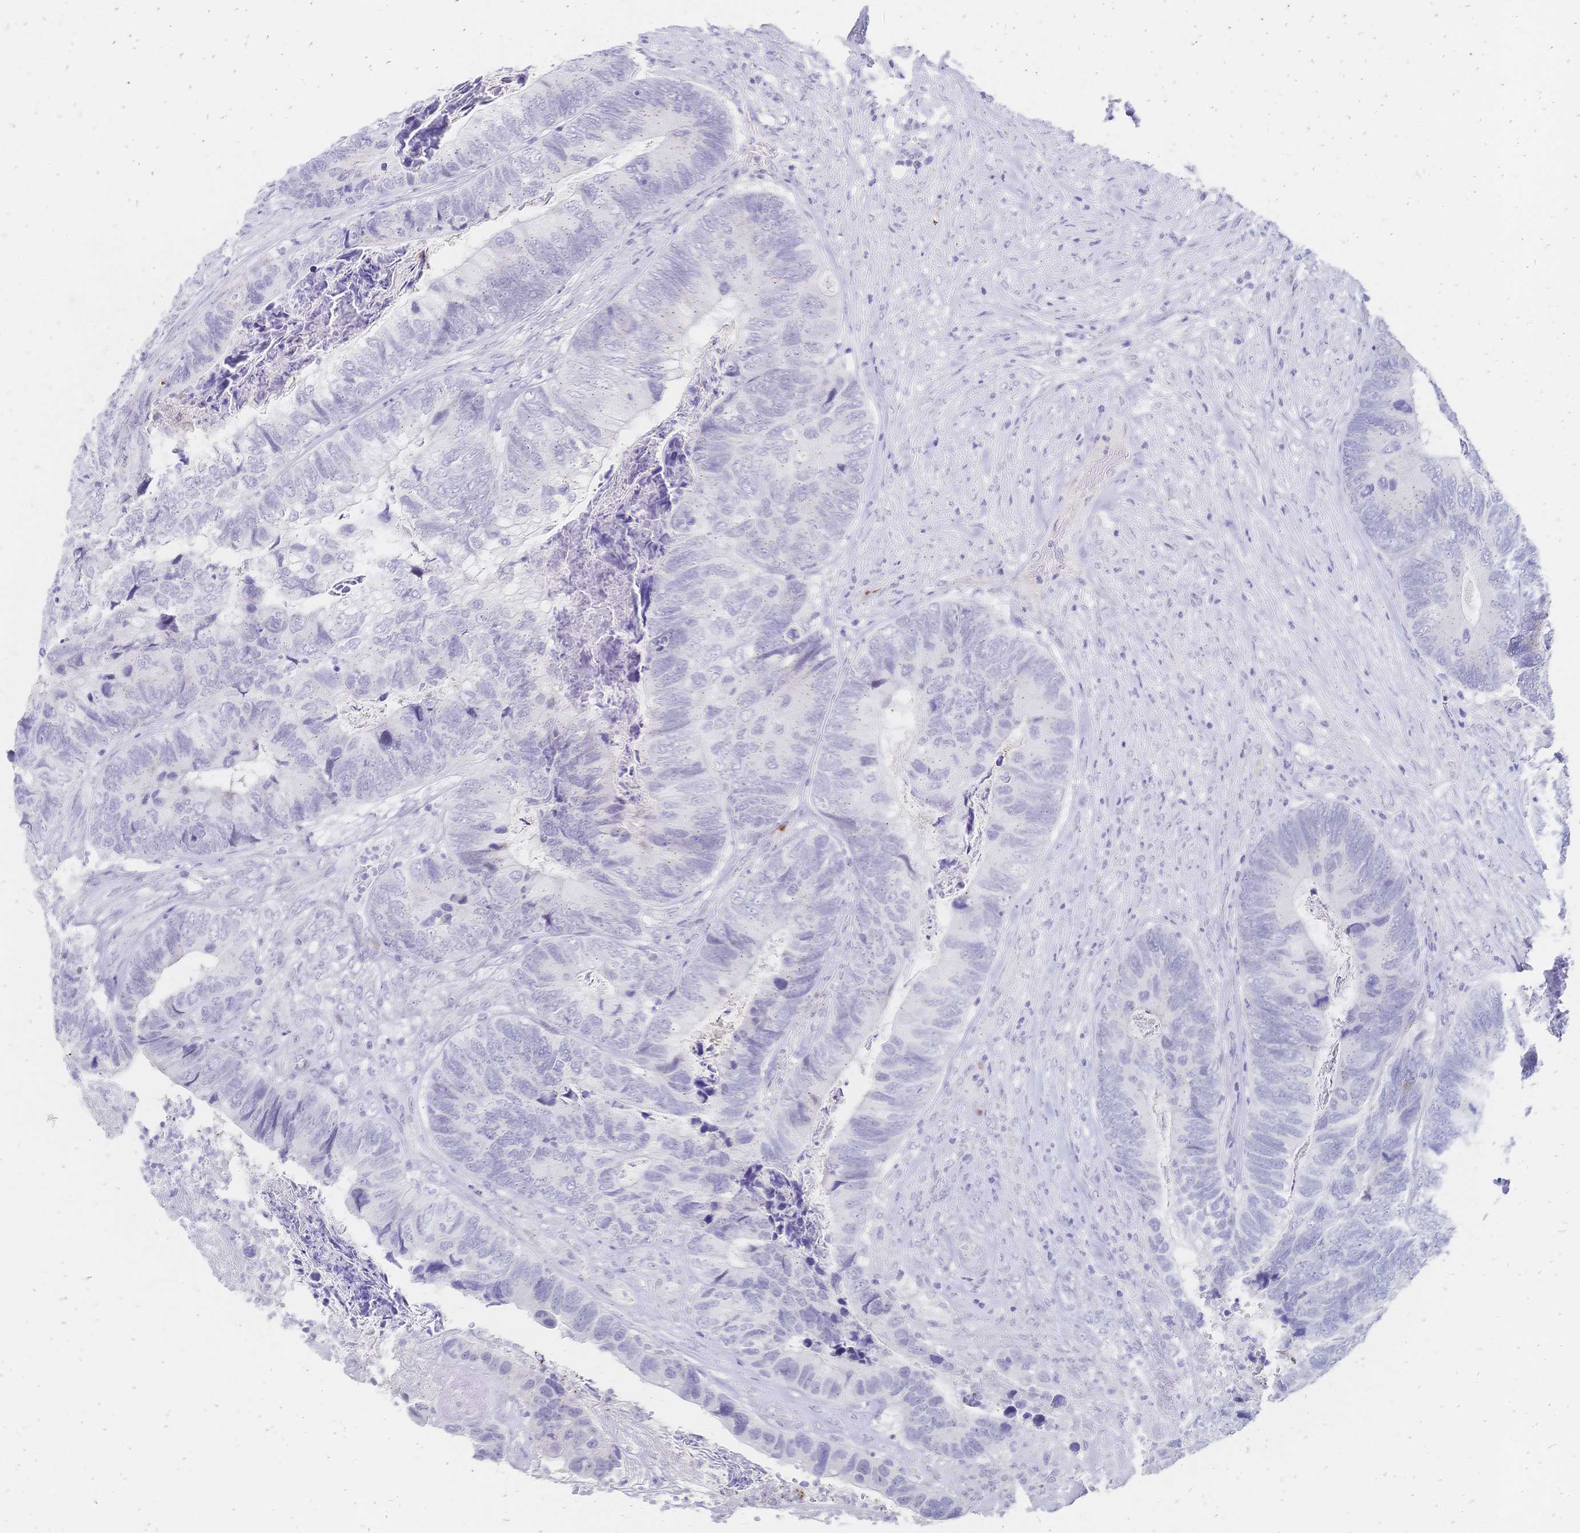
{"staining": {"intensity": "negative", "quantity": "none", "location": "none"}, "tissue": "colorectal cancer", "cell_type": "Tumor cells", "image_type": "cancer", "snomed": [{"axis": "morphology", "description": "Adenocarcinoma, NOS"}, {"axis": "topography", "description": "Colon"}], "caption": "Immunohistochemistry of colorectal adenocarcinoma displays no positivity in tumor cells.", "gene": "PSORS1C2", "patient": {"sex": "female", "age": 67}}